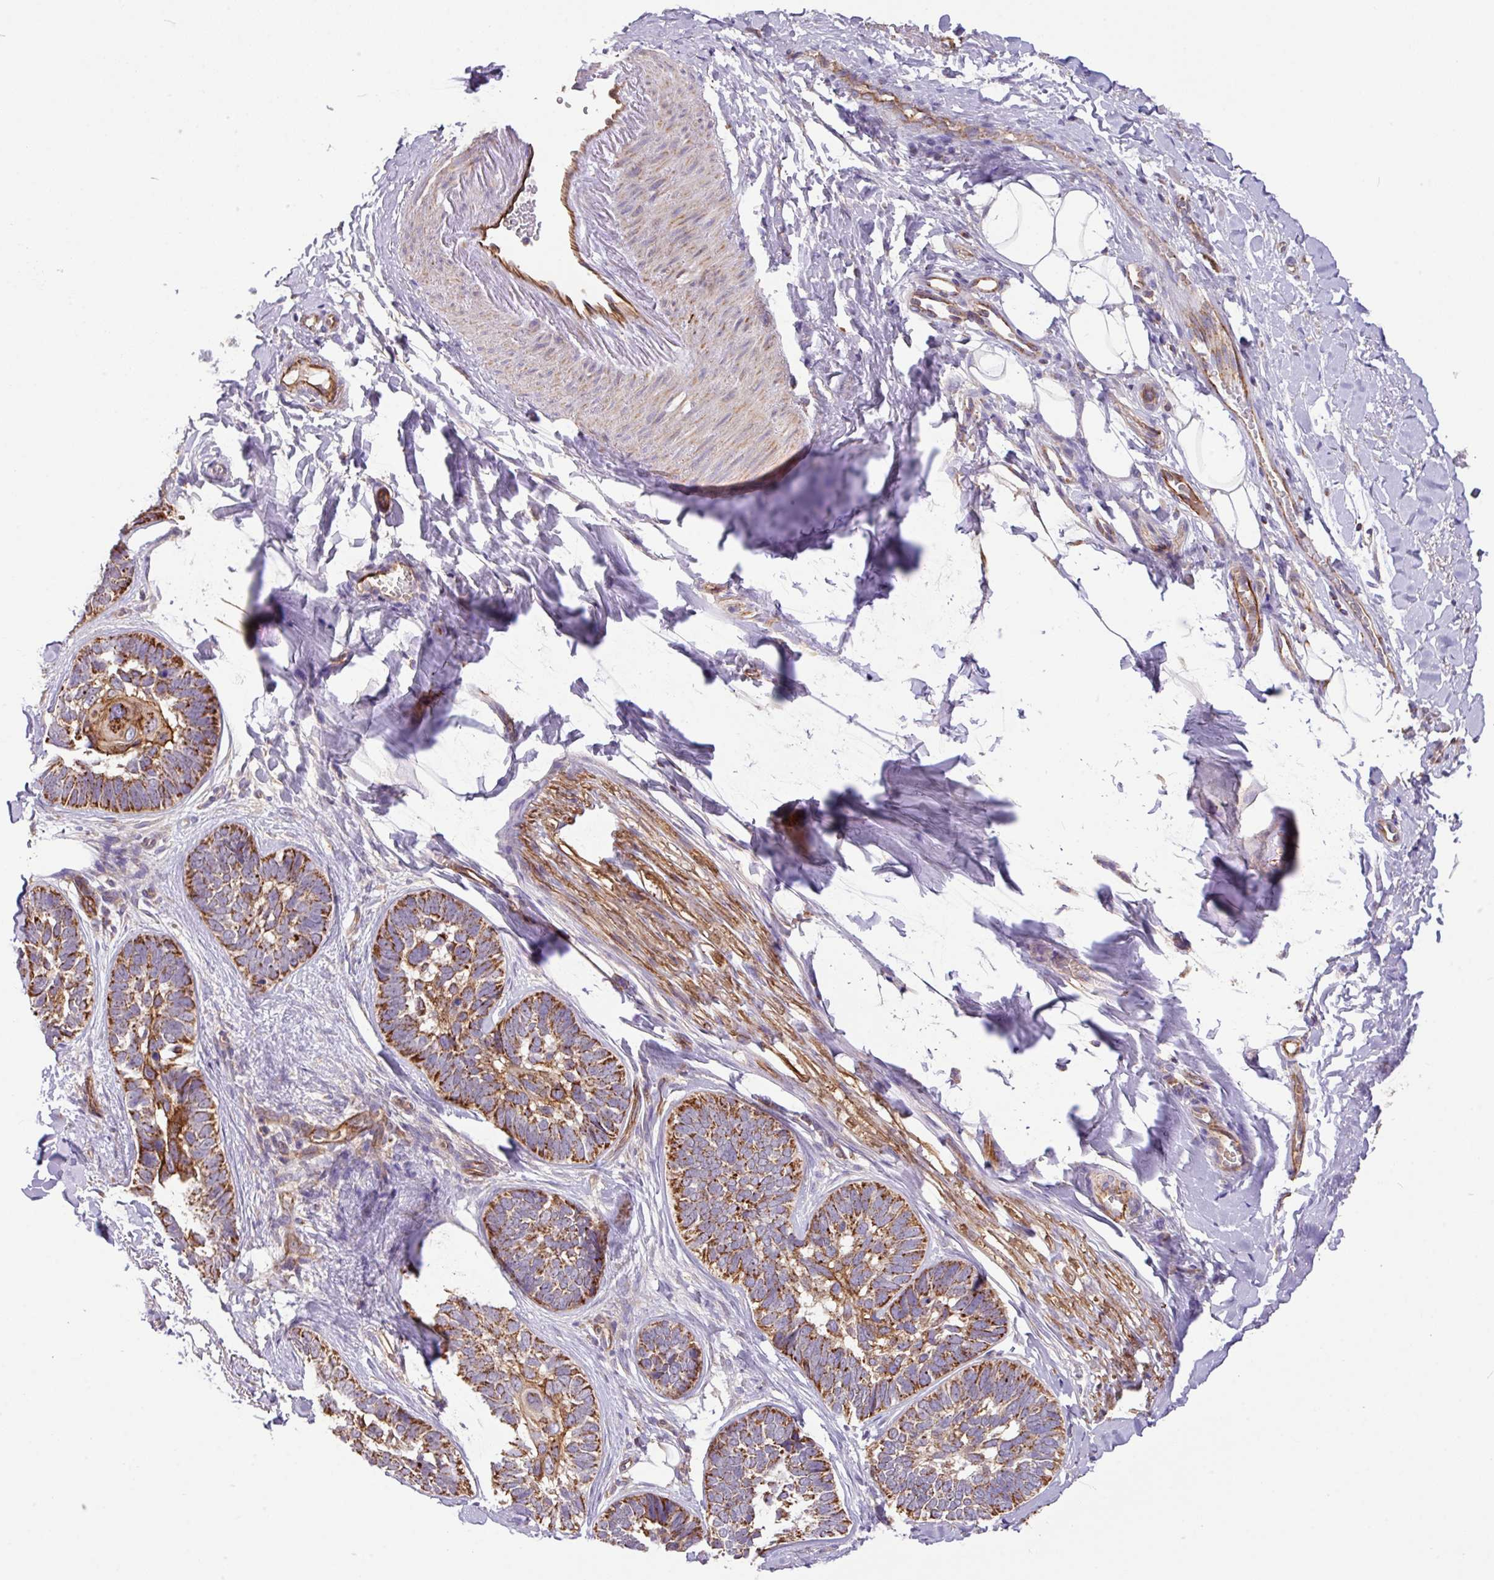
{"staining": {"intensity": "strong", "quantity": ">75%", "location": "cytoplasmic/membranous"}, "tissue": "skin cancer", "cell_type": "Tumor cells", "image_type": "cancer", "snomed": [{"axis": "morphology", "description": "Basal cell carcinoma"}, {"axis": "topography", "description": "Skin"}], "caption": "Immunohistochemistry (IHC) of human skin cancer (basal cell carcinoma) demonstrates high levels of strong cytoplasmic/membranous staining in about >75% of tumor cells.", "gene": "LRRC53", "patient": {"sex": "male", "age": 62}}